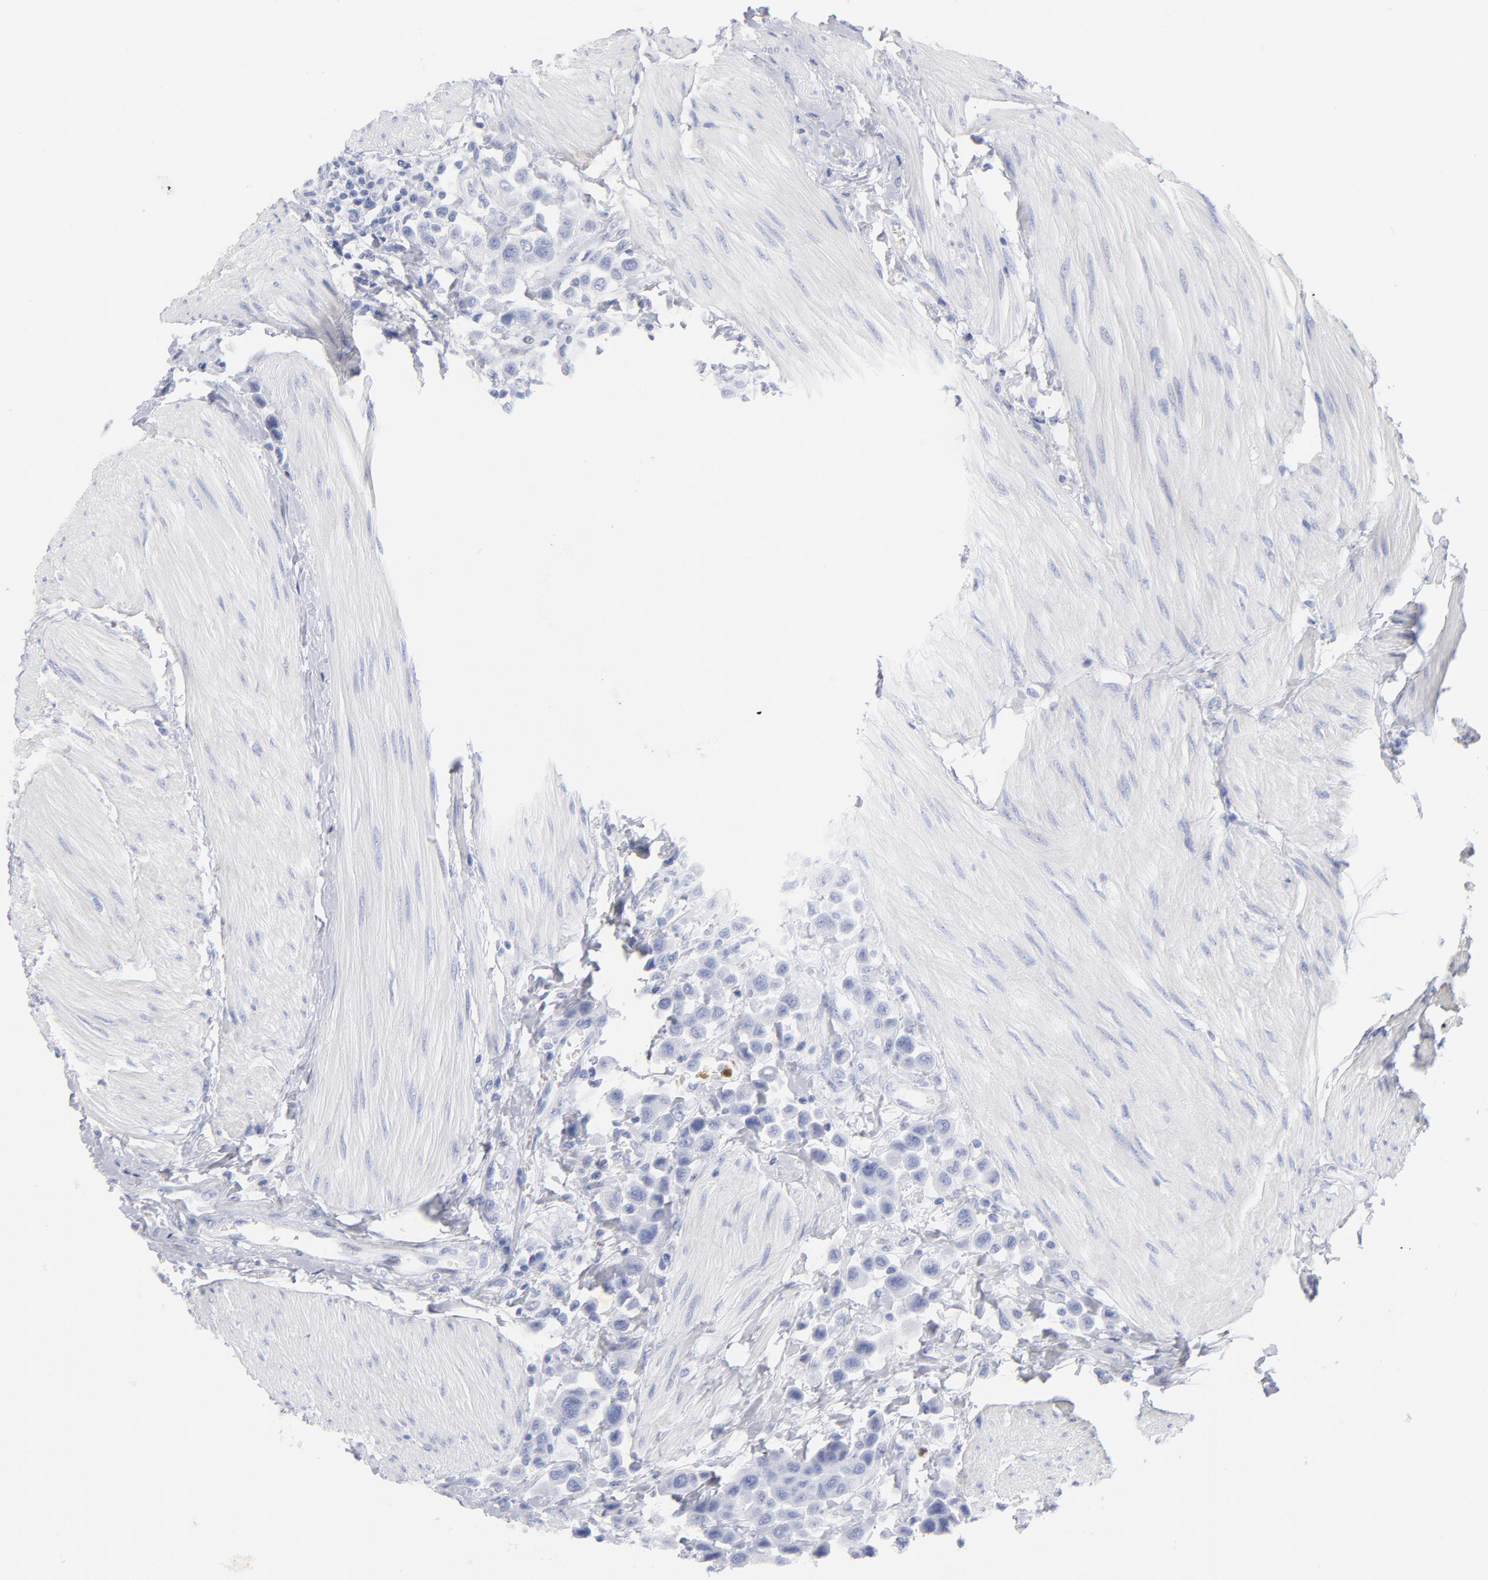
{"staining": {"intensity": "negative", "quantity": "none", "location": "none"}, "tissue": "urothelial cancer", "cell_type": "Tumor cells", "image_type": "cancer", "snomed": [{"axis": "morphology", "description": "Urothelial carcinoma, High grade"}, {"axis": "topography", "description": "Urinary bladder"}], "caption": "Tumor cells show no significant protein positivity in urothelial carcinoma (high-grade).", "gene": "ARG1", "patient": {"sex": "male", "age": 50}}